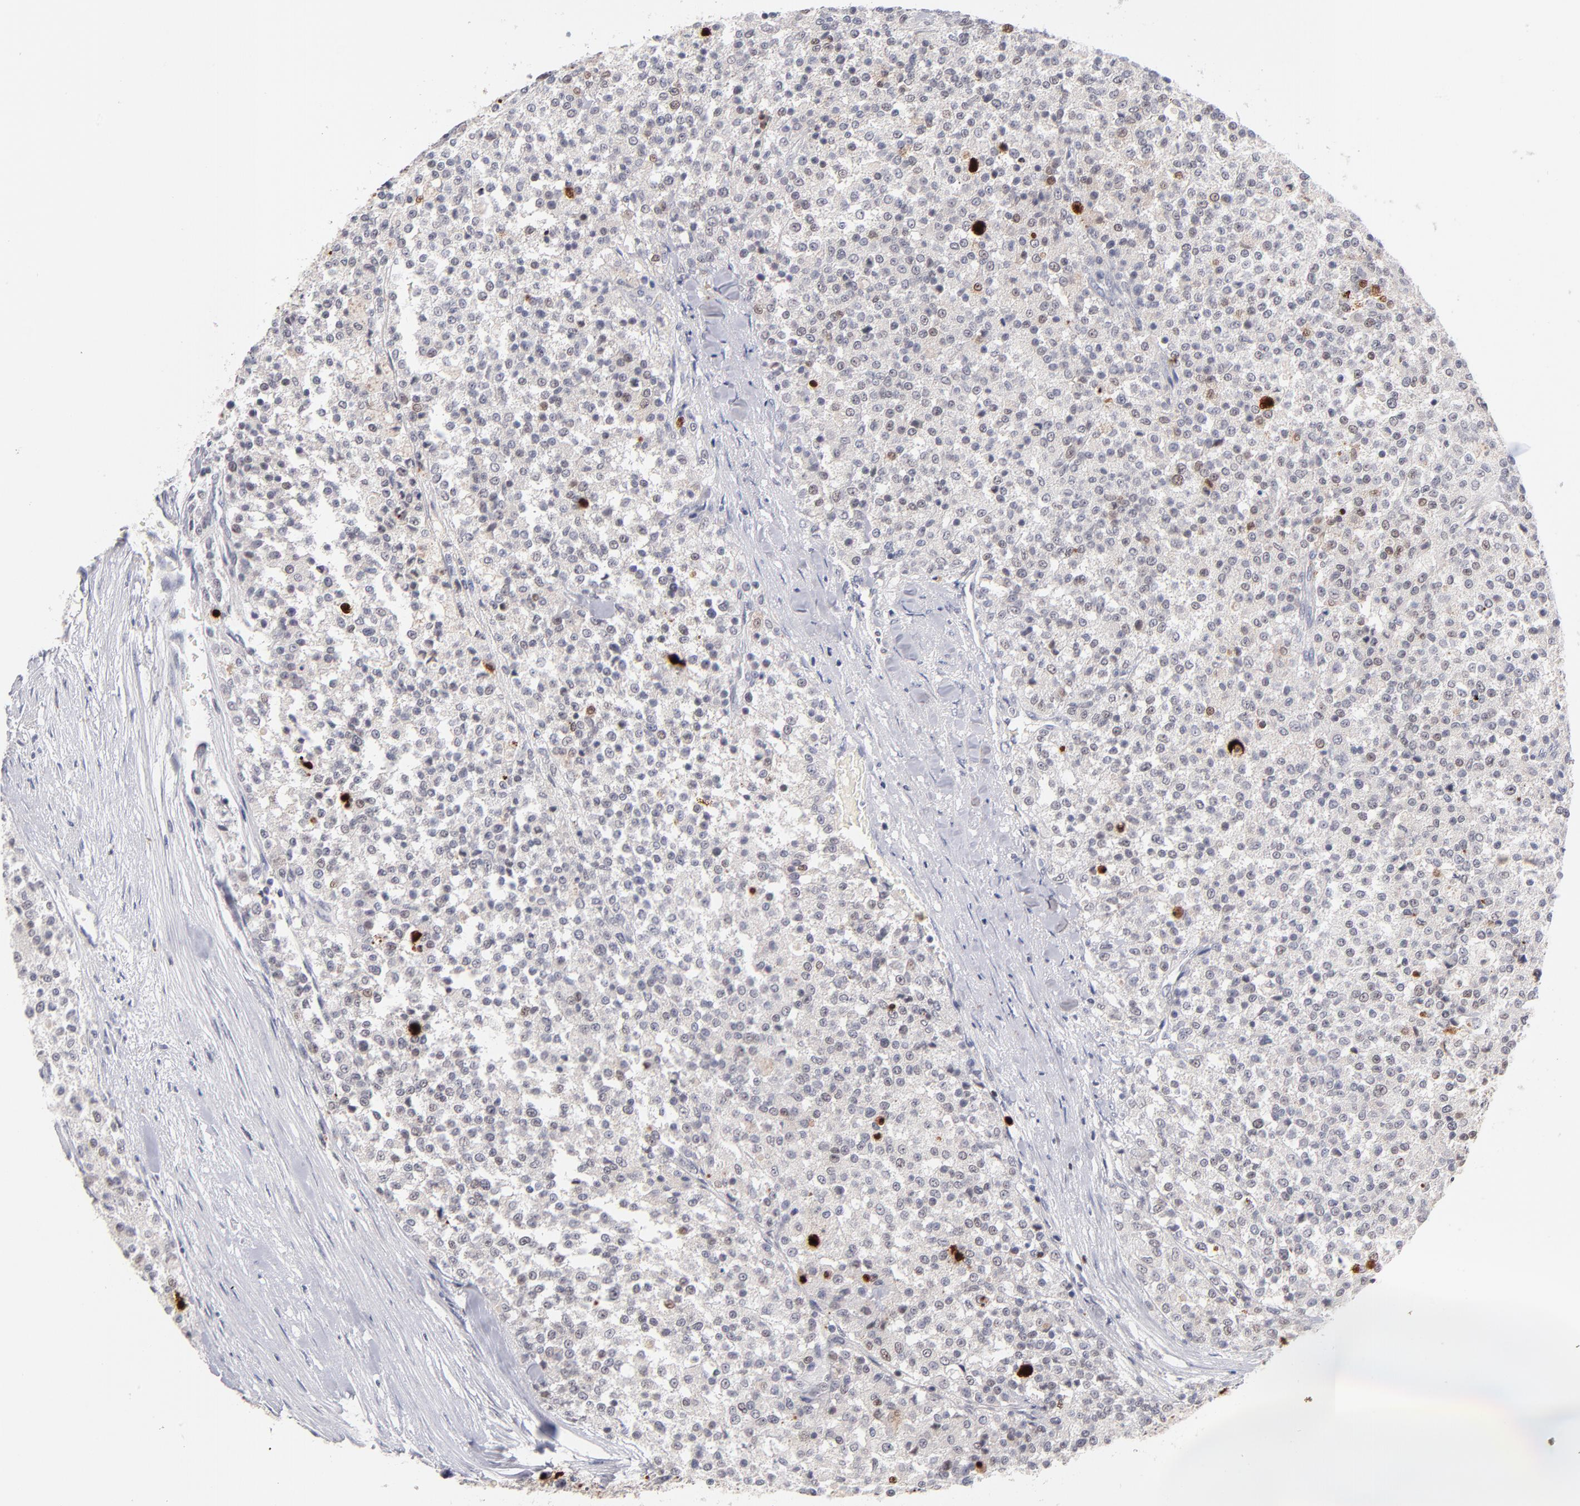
{"staining": {"intensity": "moderate", "quantity": "<25%", "location": "cytoplasmic/membranous,nuclear"}, "tissue": "testis cancer", "cell_type": "Tumor cells", "image_type": "cancer", "snomed": [{"axis": "morphology", "description": "Seminoma, NOS"}, {"axis": "topography", "description": "Testis"}], "caption": "Protein expression analysis of human seminoma (testis) reveals moderate cytoplasmic/membranous and nuclear positivity in approximately <25% of tumor cells.", "gene": "PARP1", "patient": {"sex": "male", "age": 59}}